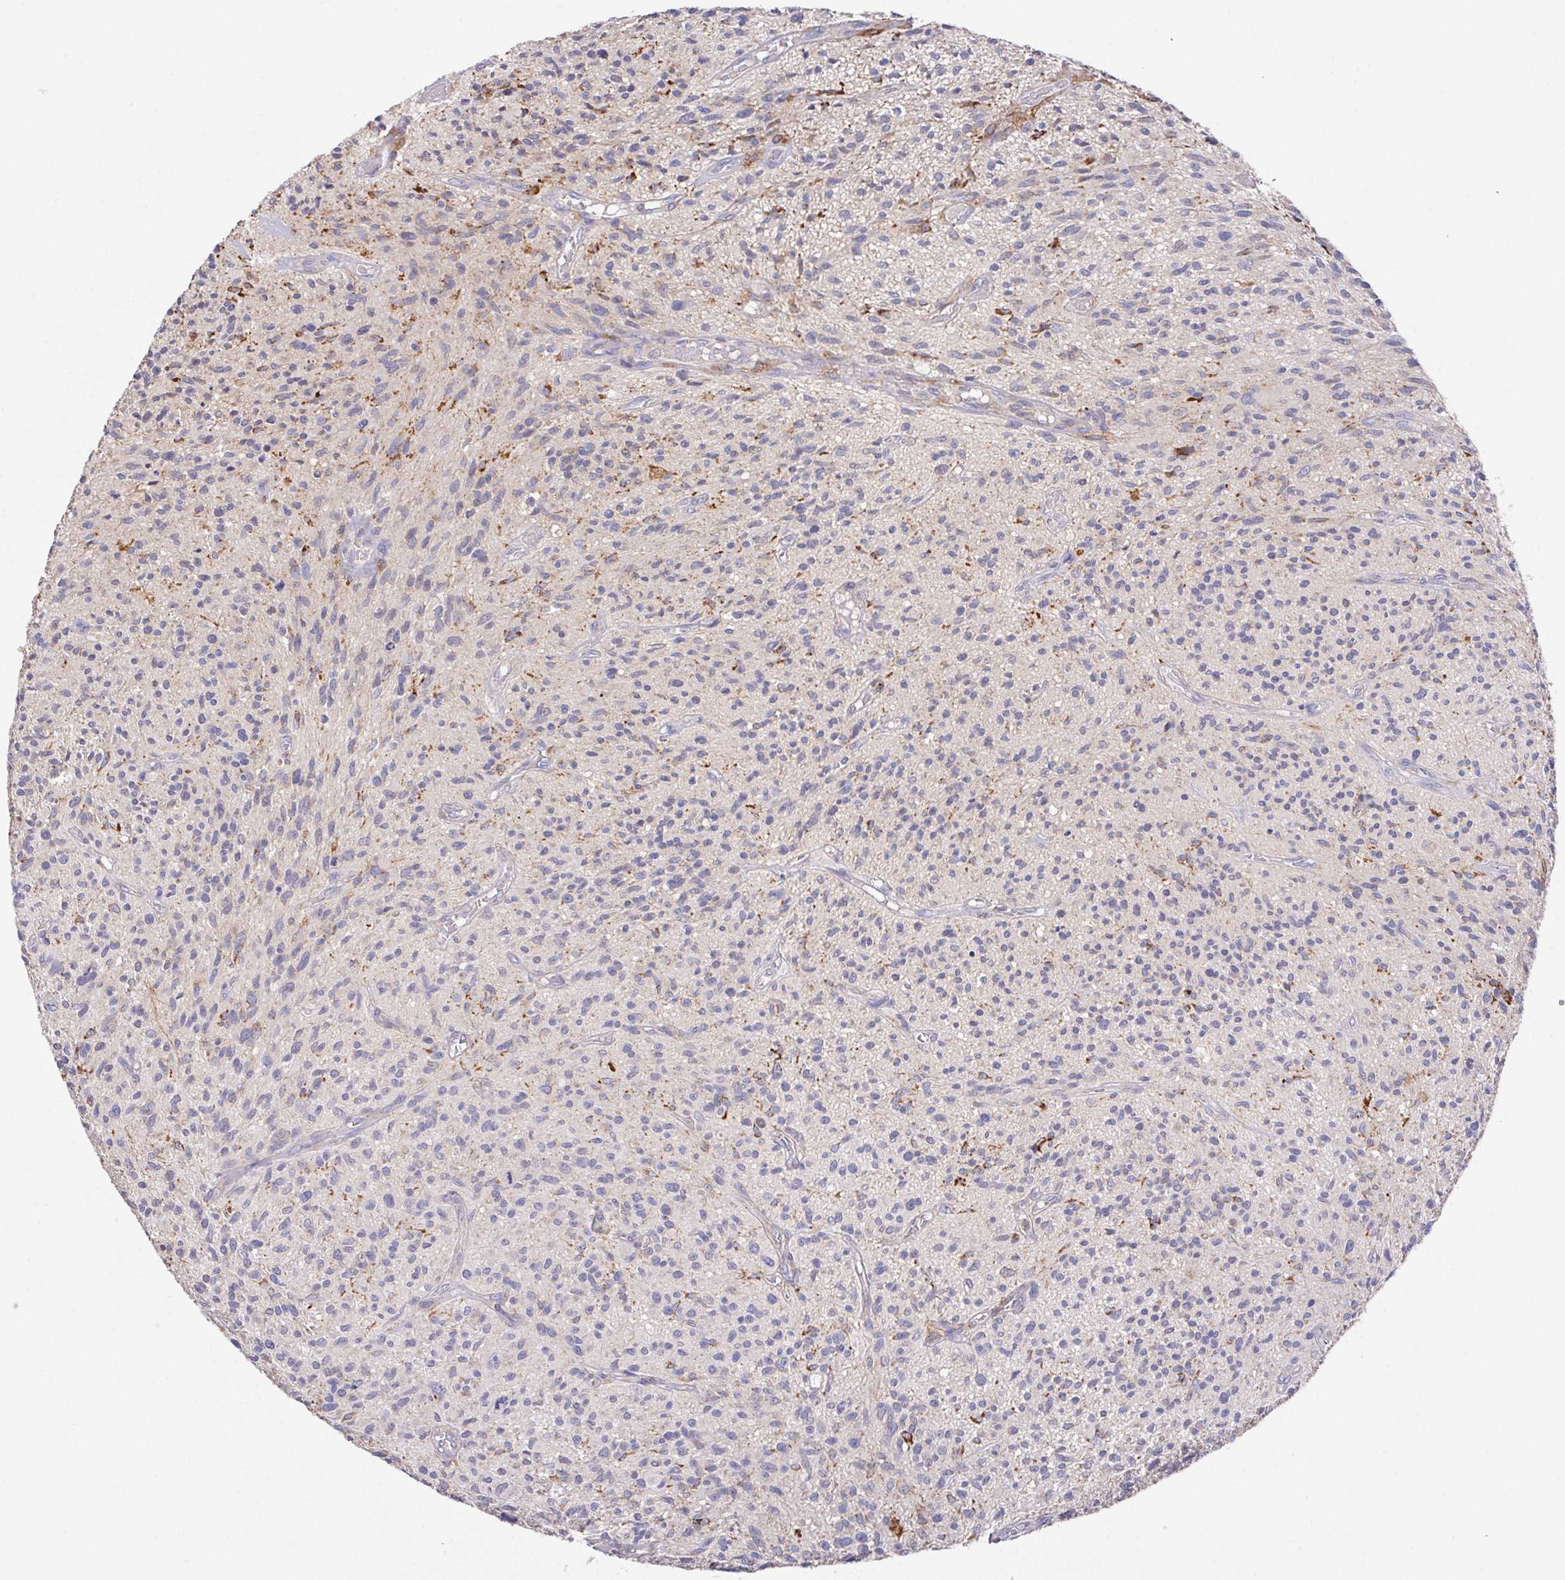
{"staining": {"intensity": "negative", "quantity": "none", "location": "none"}, "tissue": "glioma", "cell_type": "Tumor cells", "image_type": "cancer", "snomed": [{"axis": "morphology", "description": "Glioma, malignant, High grade"}, {"axis": "topography", "description": "Brain"}], "caption": "High power microscopy micrograph of an IHC histopathology image of glioma, revealing no significant expression in tumor cells.", "gene": "FAM241A", "patient": {"sex": "male", "age": 75}}